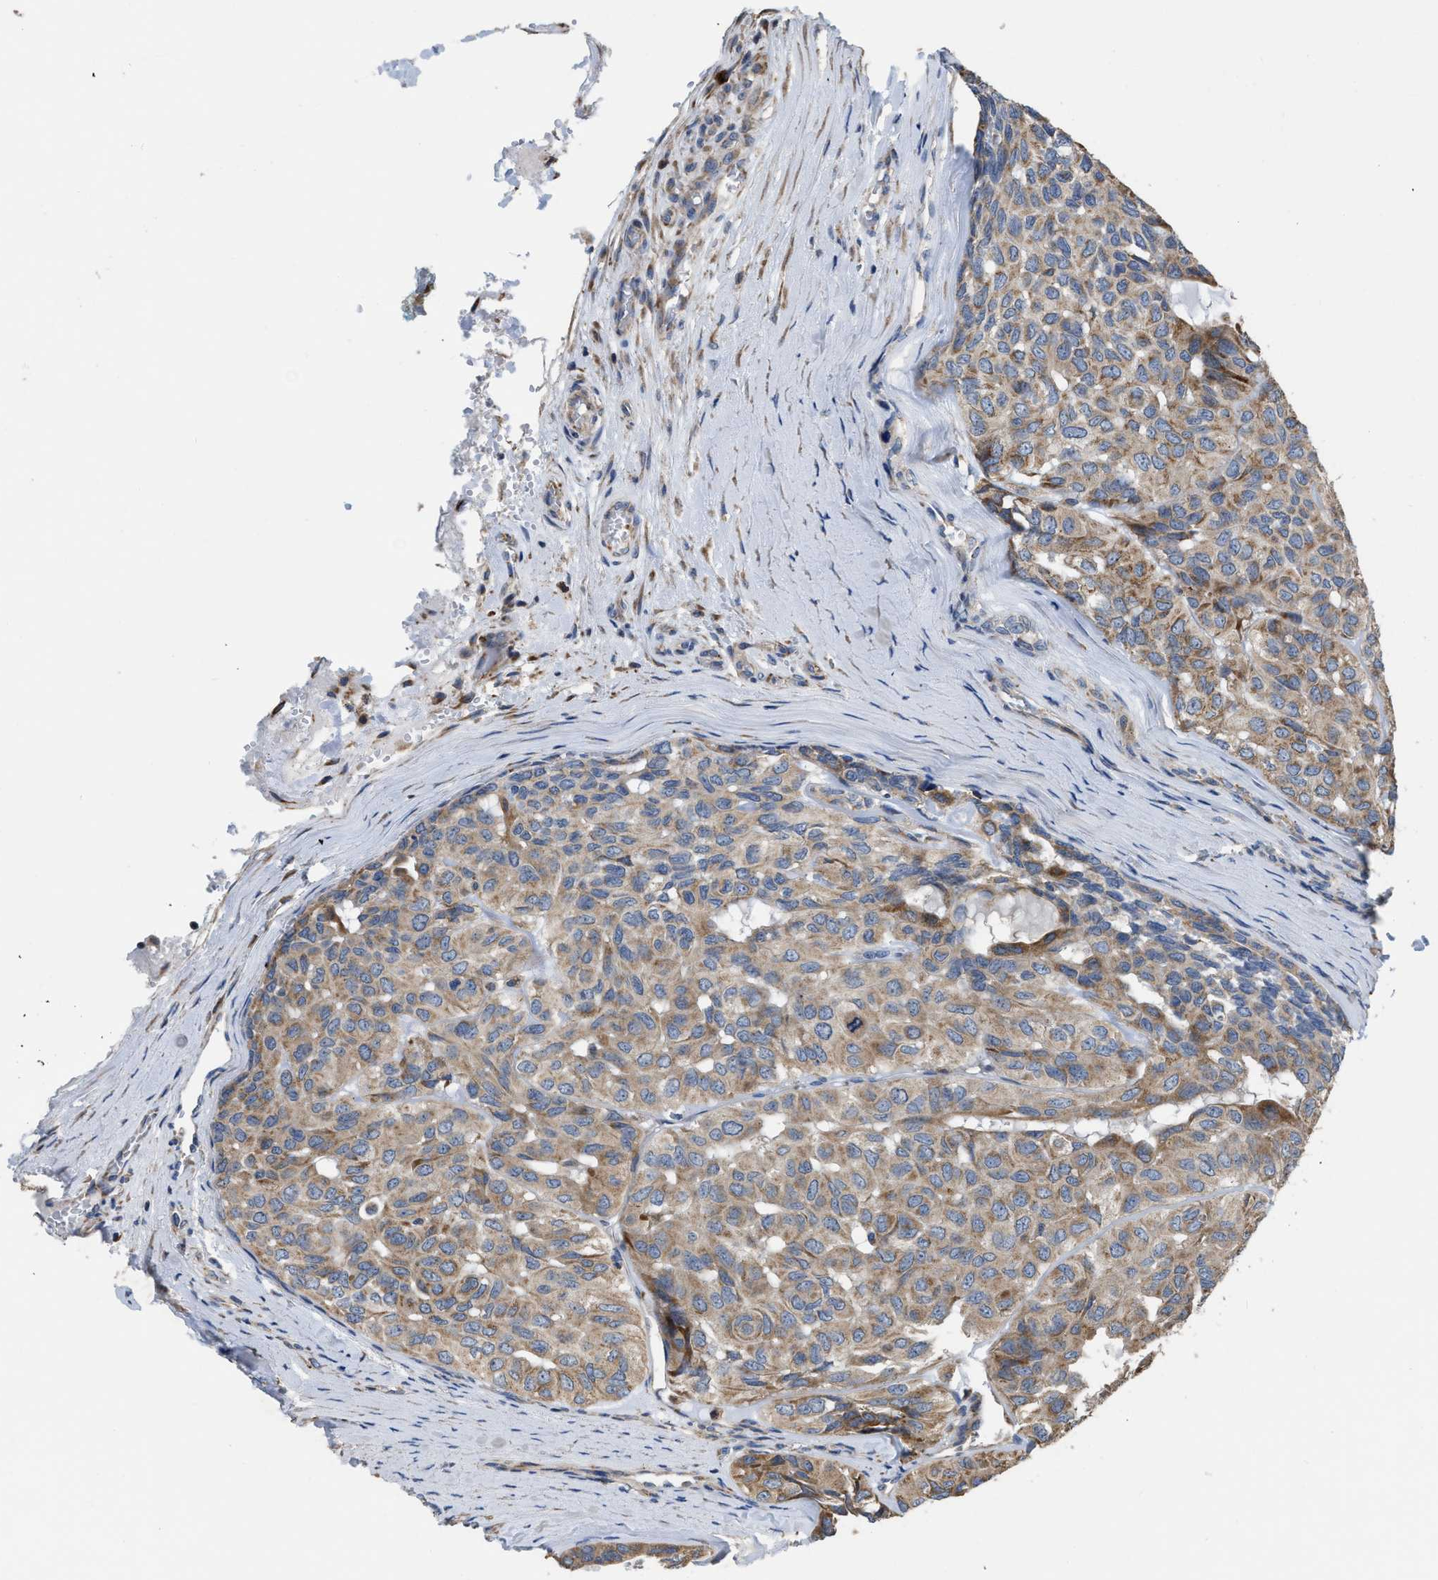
{"staining": {"intensity": "moderate", "quantity": ">75%", "location": "cytoplasmic/membranous"}, "tissue": "head and neck cancer", "cell_type": "Tumor cells", "image_type": "cancer", "snomed": [{"axis": "morphology", "description": "Adenocarcinoma, NOS"}, {"axis": "topography", "description": "Salivary gland, NOS"}, {"axis": "topography", "description": "Head-Neck"}], "caption": "This micrograph shows immunohistochemistry (IHC) staining of human head and neck adenocarcinoma, with medium moderate cytoplasmic/membranous expression in approximately >75% of tumor cells.", "gene": "AK2", "patient": {"sex": "female", "age": 76}}